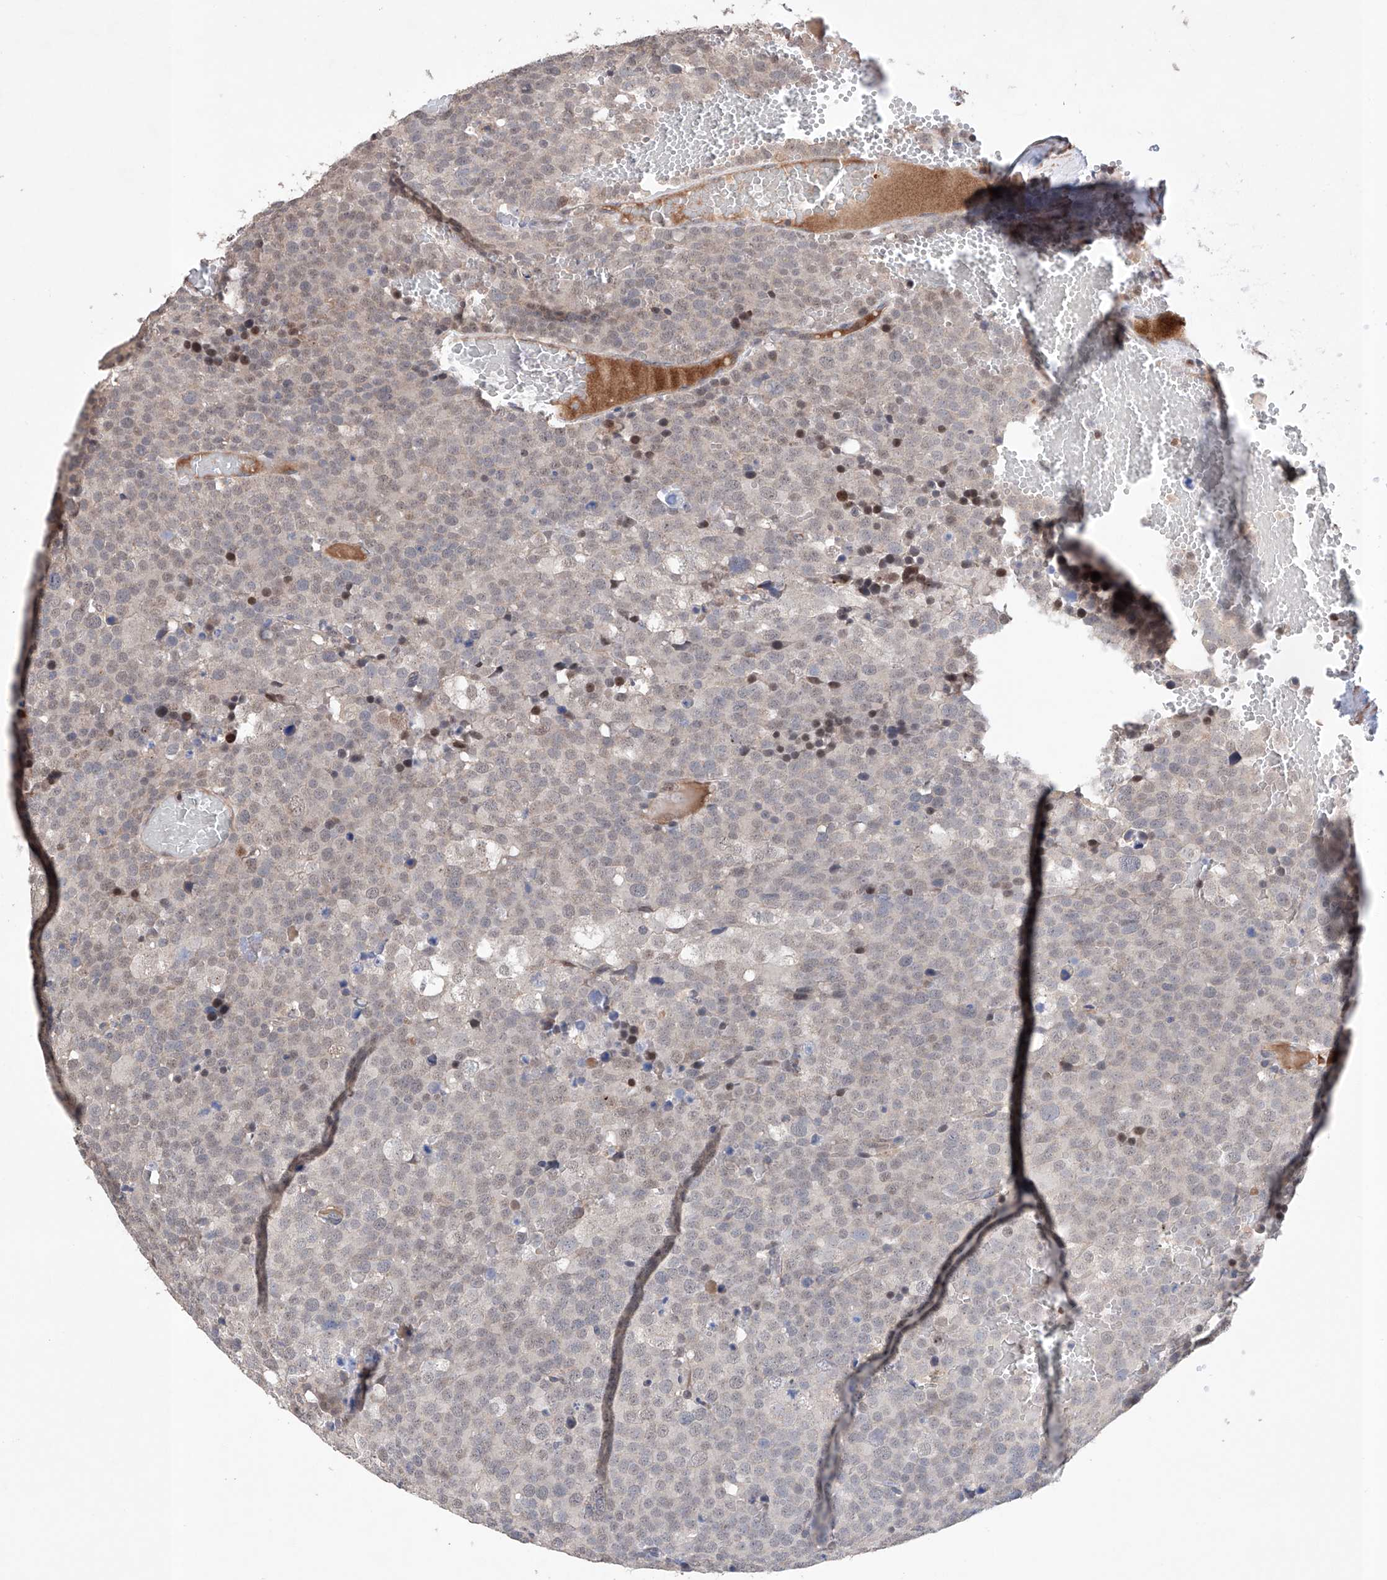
{"staining": {"intensity": "weak", "quantity": "25%-75%", "location": "nuclear"}, "tissue": "testis cancer", "cell_type": "Tumor cells", "image_type": "cancer", "snomed": [{"axis": "morphology", "description": "Seminoma, NOS"}, {"axis": "topography", "description": "Testis"}], "caption": "Immunohistochemistry staining of testis cancer, which shows low levels of weak nuclear expression in about 25%-75% of tumor cells indicating weak nuclear protein staining. The staining was performed using DAB (3,3'-diaminobenzidine) (brown) for protein detection and nuclei were counterstained in hematoxylin (blue).", "gene": "AFG1L", "patient": {"sex": "male", "age": 71}}